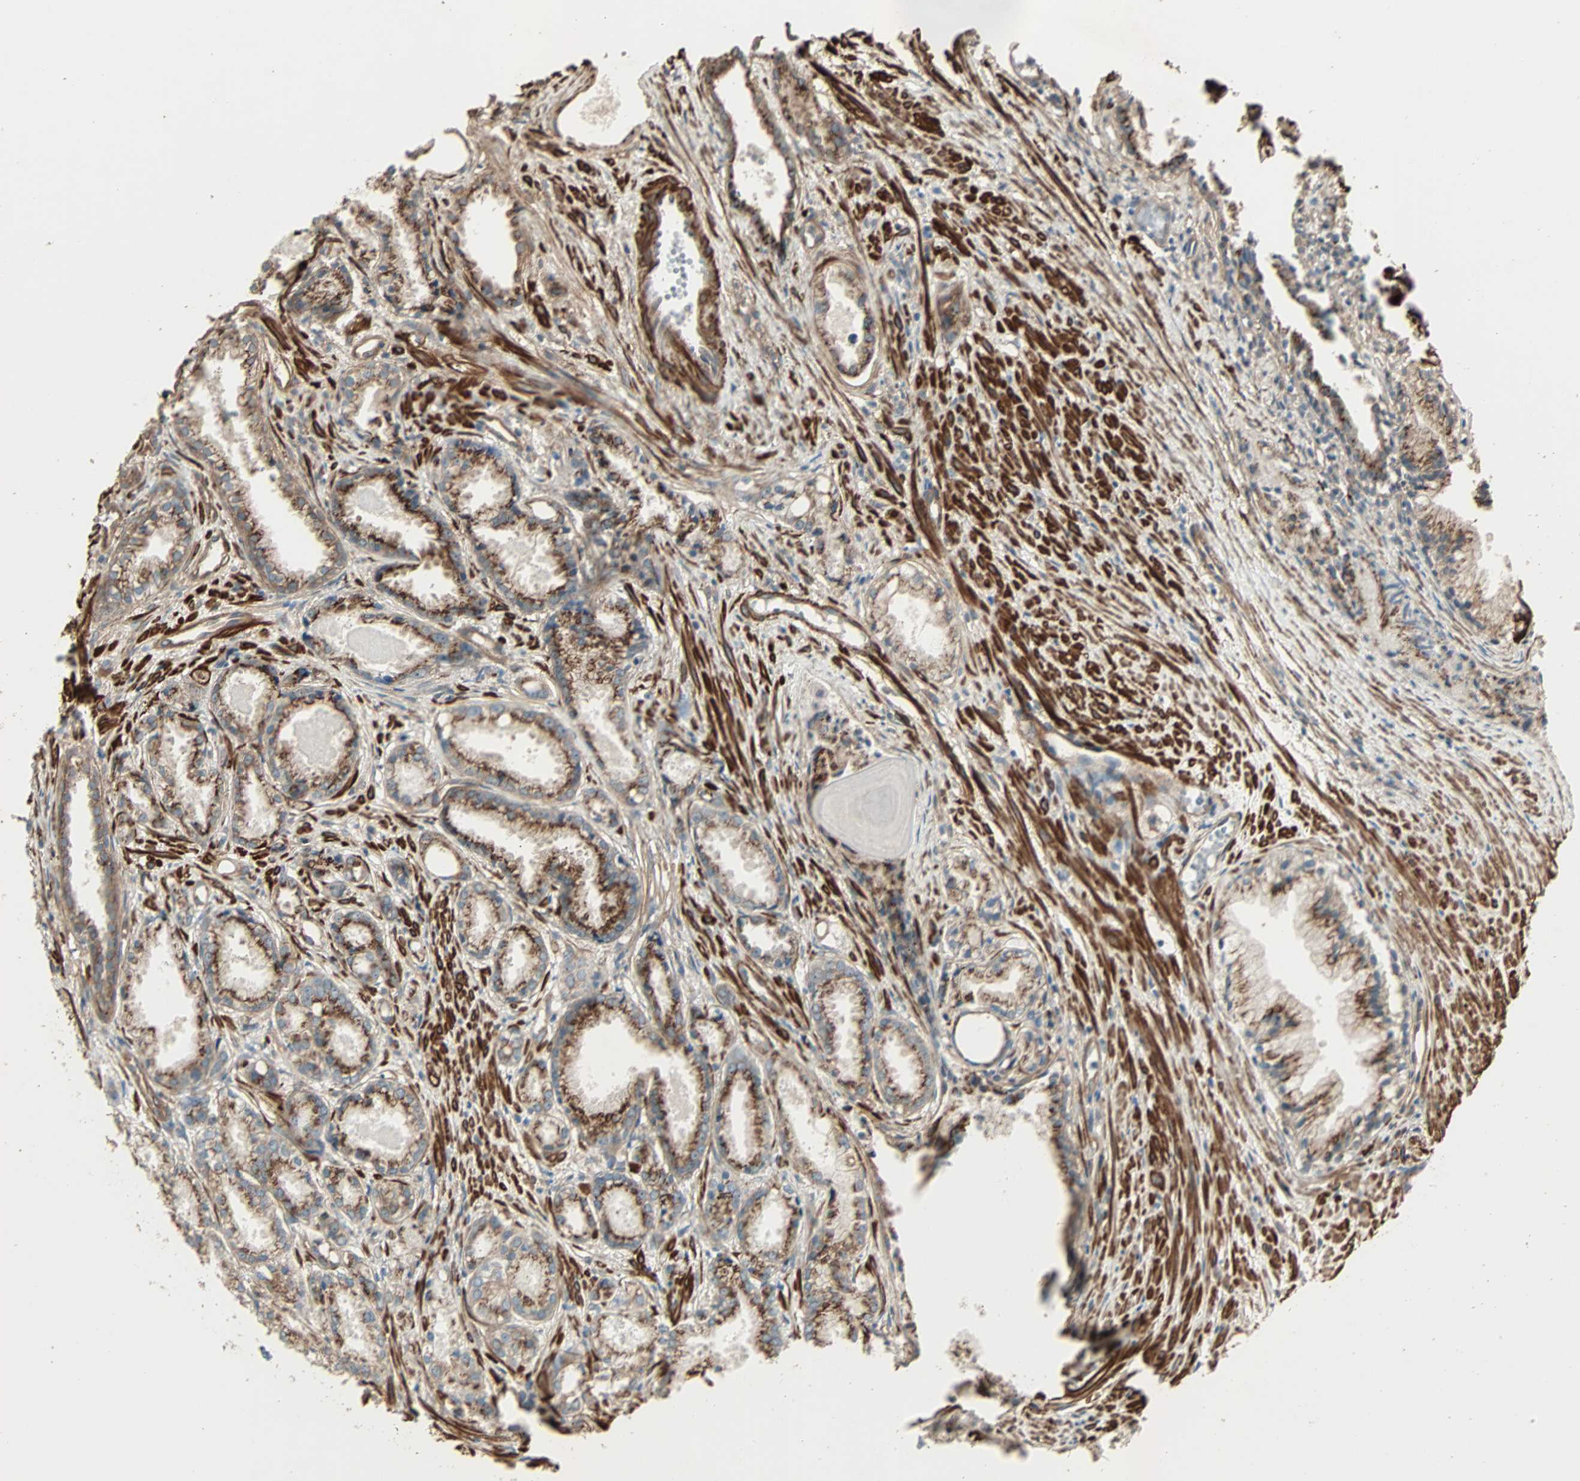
{"staining": {"intensity": "strong", "quantity": ">75%", "location": "cytoplasmic/membranous"}, "tissue": "prostate cancer", "cell_type": "Tumor cells", "image_type": "cancer", "snomed": [{"axis": "morphology", "description": "Adenocarcinoma, Low grade"}, {"axis": "topography", "description": "Prostate"}], "caption": "Immunohistochemistry photomicrograph of prostate cancer (low-grade adenocarcinoma) stained for a protein (brown), which demonstrates high levels of strong cytoplasmic/membranous expression in approximately >75% of tumor cells.", "gene": "GALNT3", "patient": {"sex": "male", "age": 72}}